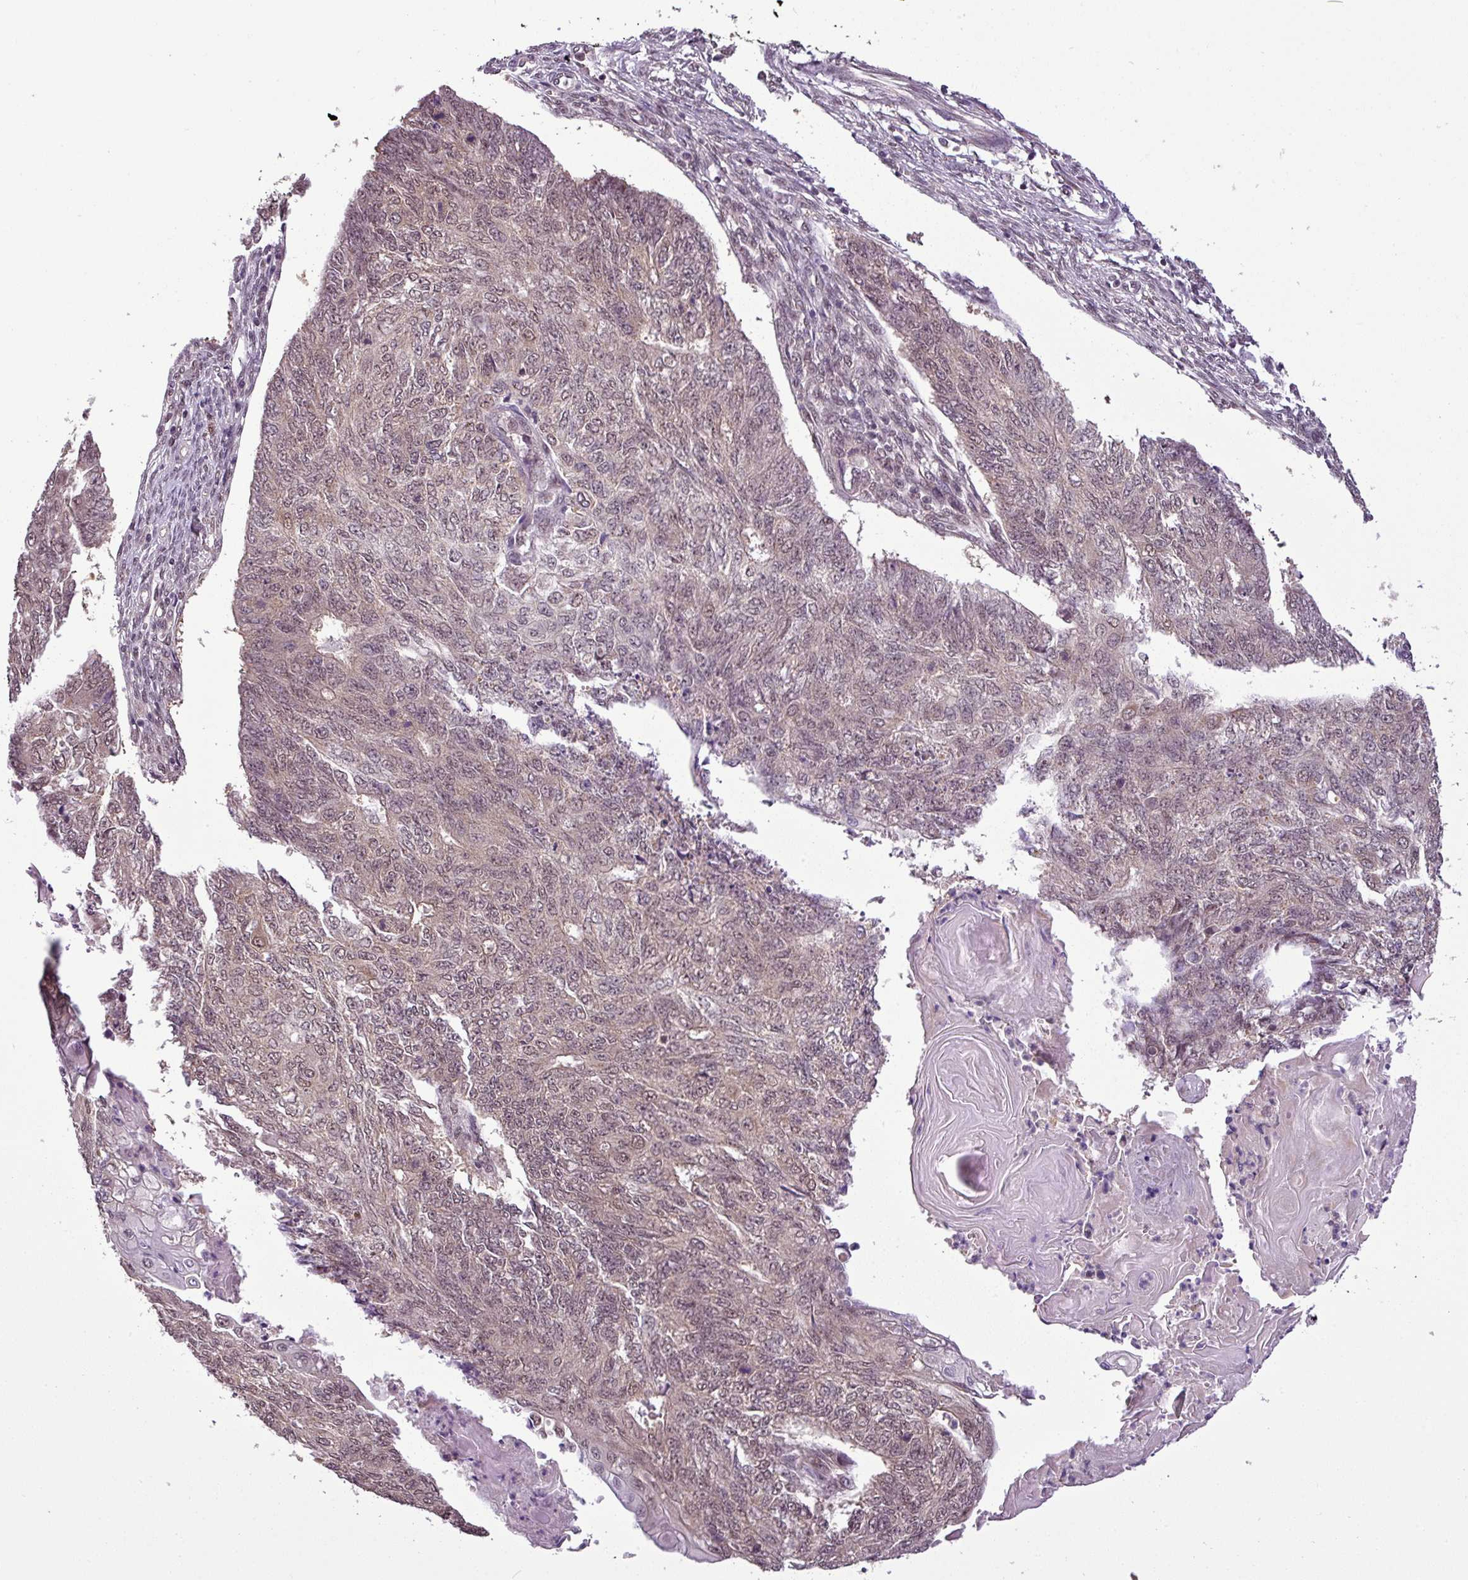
{"staining": {"intensity": "weak", "quantity": ">75%", "location": "cytoplasmic/membranous,nuclear"}, "tissue": "endometrial cancer", "cell_type": "Tumor cells", "image_type": "cancer", "snomed": [{"axis": "morphology", "description": "Adenocarcinoma, NOS"}, {"axis": "topography", "description": "Endometrium"}], "caption": "Protein staining reveals weak cytoplasmic/membranous and nuclear positivity in about >75% of tumor cells in endometrial adenocarcinoma.", "gene": "MFHAS1", "patient": {"sex": "female", "age": 32}}